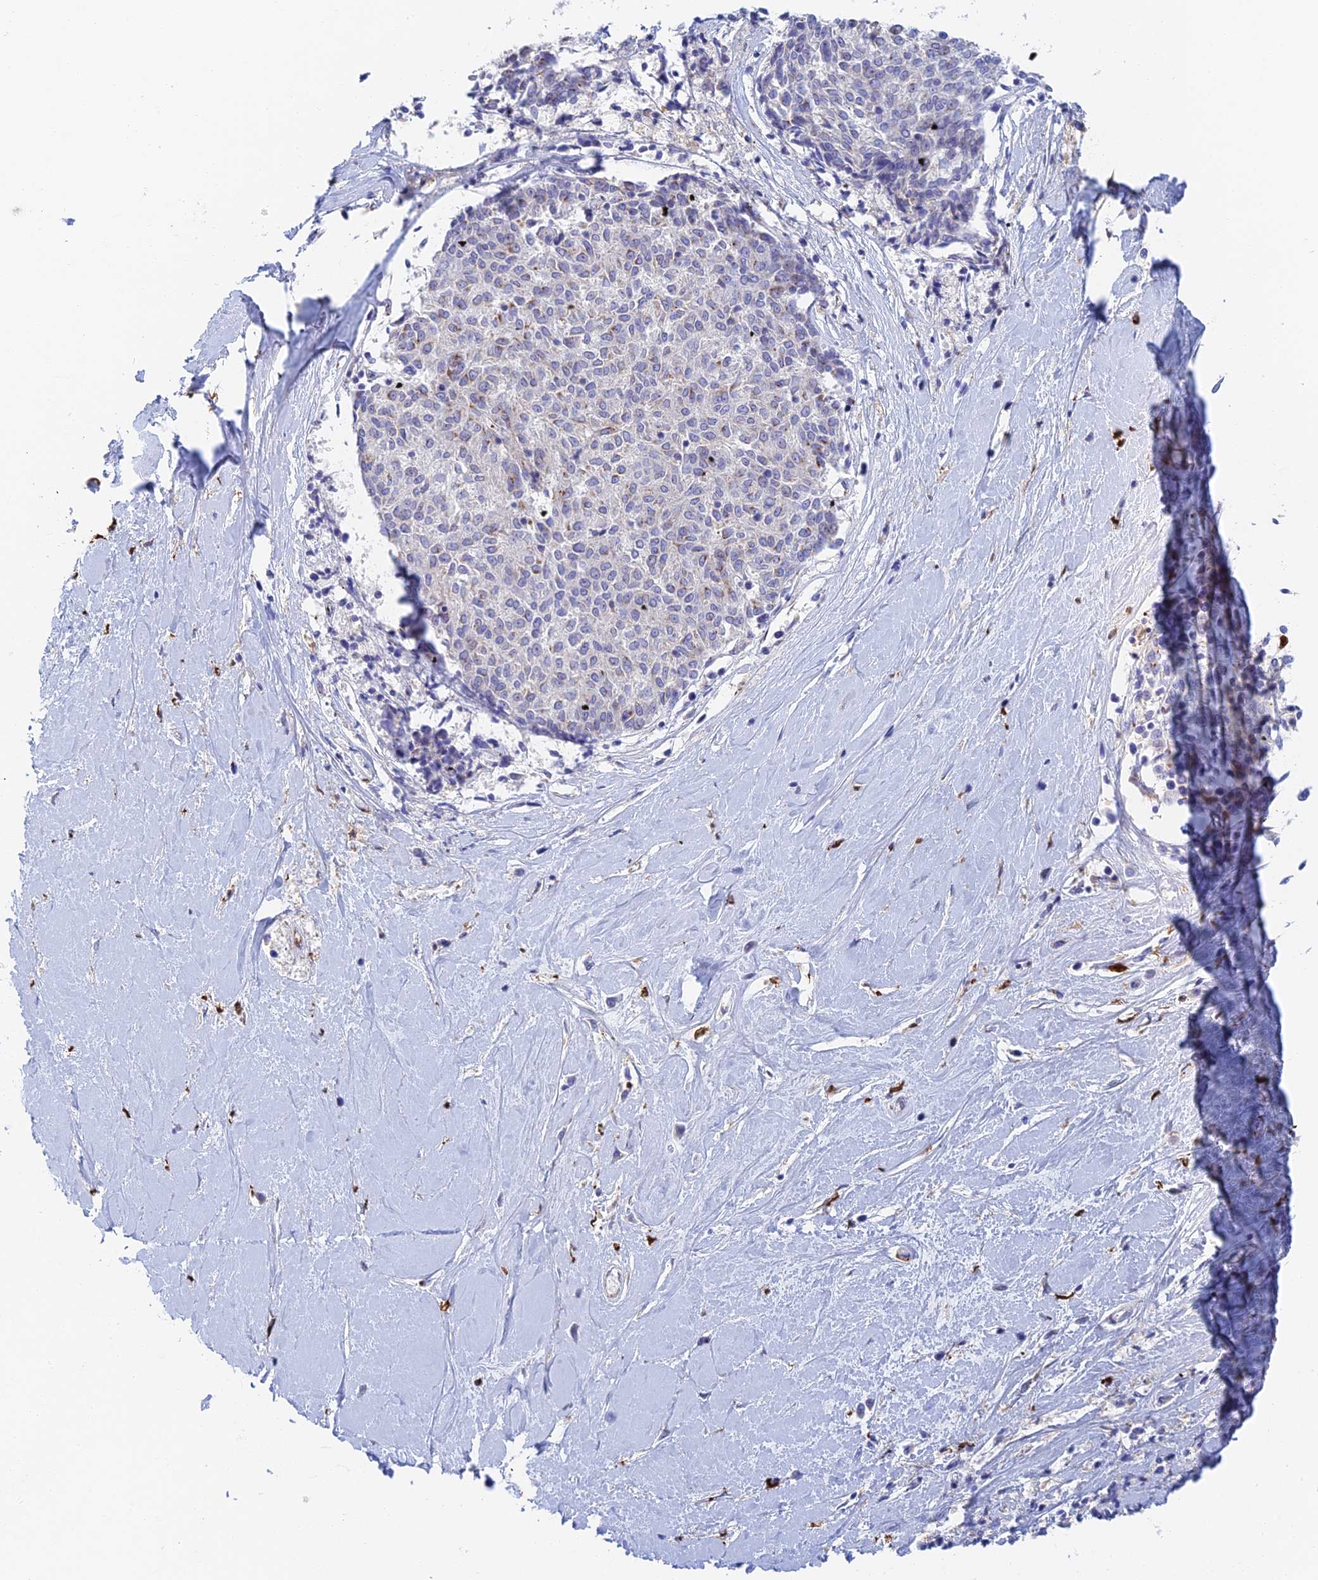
{"staining": {"intensity": "weak", "quantity": "<25%", "location": "cytoplasmic/membranous"}, "tissue": "melanoma", "cell_type": "Tumor cells", "image_type": "cancer", "snomed": [{"axis": "morphology", "description": "Malignant melanoma, NOS"}, {"axis": "topography", "description": "Skin"}], "caption": "The photomicrograph reveals no significant expression in tumor cells of malignant melanoma.", "gene": "SLC24A3", "patient": {"sex": "female", "age": 72}}